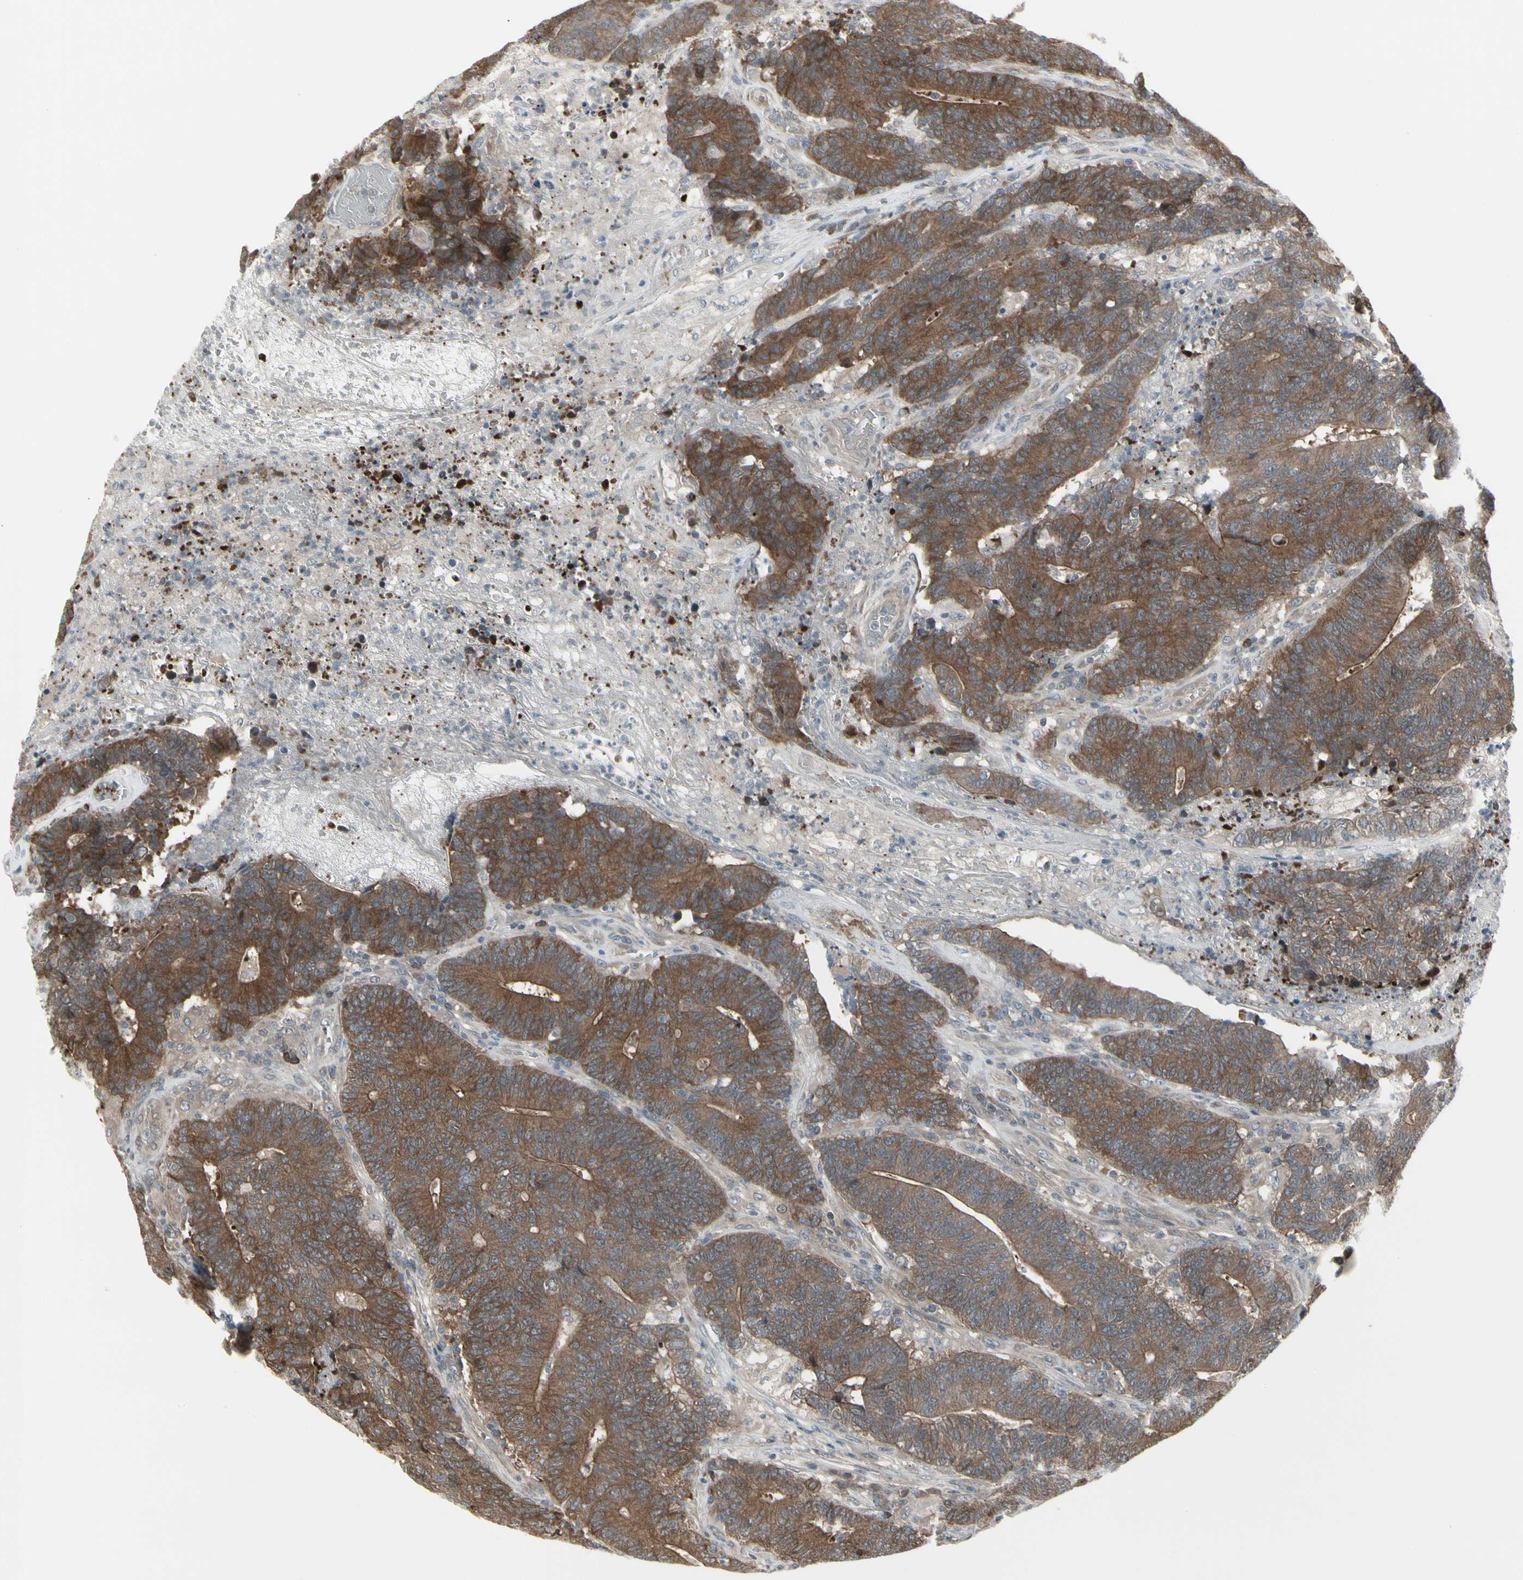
{"staining": {"intensity": "strong", "quantity": ">75%", "location": "cytoplasmic/membranous"}, "tissue": "colorectal cancer", "cell_type": "Tumor cells", "image_type": "cancer", "snomed": [{"axis": "morphology", "description": "Normal tissue, NOS"}, {"axis": "morphology", "description": "Adenocarcinoma, NOS"}, {"axis": "topography", "description": "Colon"}], "caption": "A micrograph of human colorectal cancer stained for a protein demonstrates strong cytoplasmic/membranous brown staining in tumor cells.", "gene": "IGFBP6", "patient": {"sex": "female", "age": 75}}